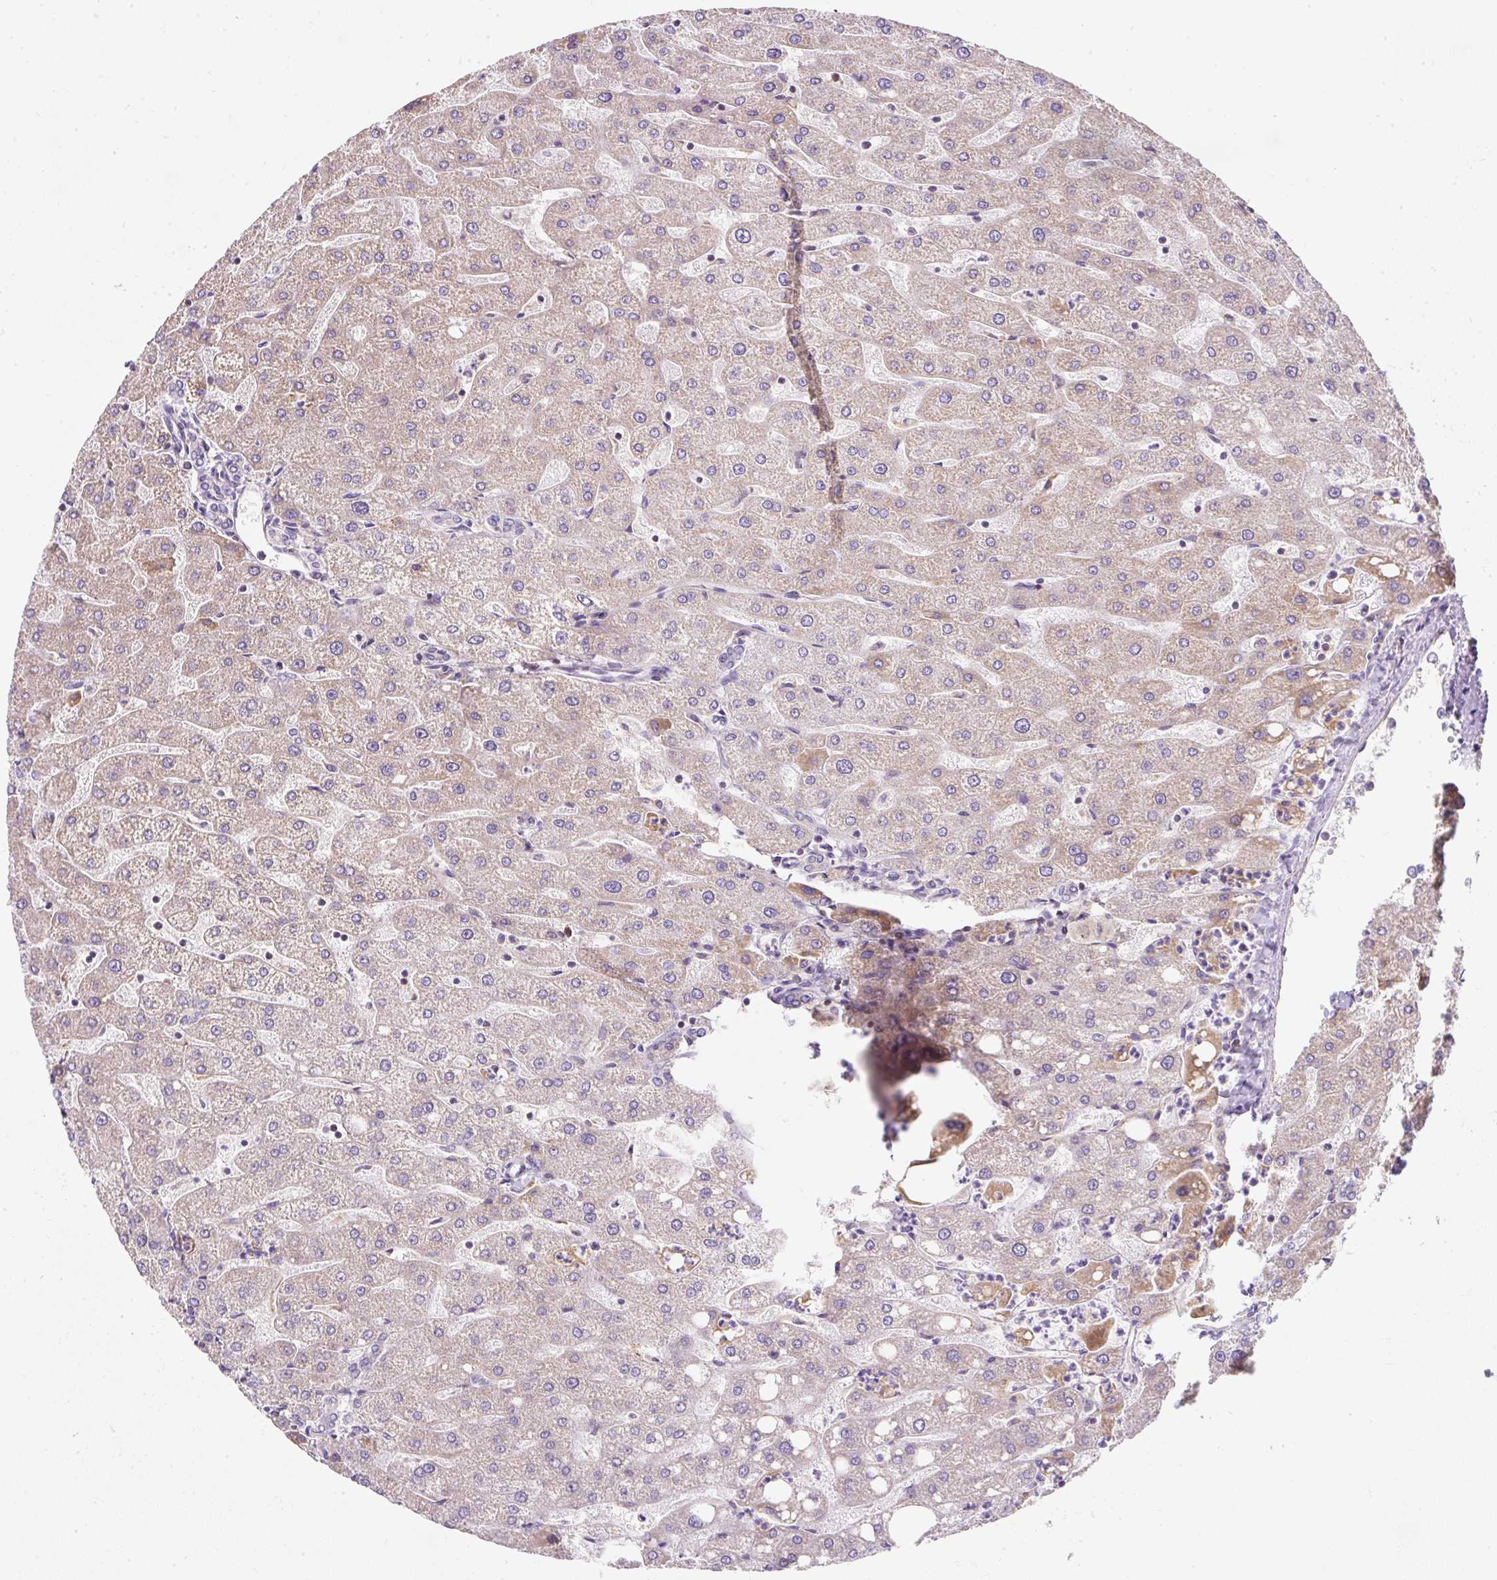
{"staining": {"intensity": "negative", "quantity": "none", "location": "none"}, "tissue": "liver", "cell_type": "Cholangiocytes", "image_type": "normal", "snomed": [{"axis": "morphology", "description": "Normal tissue, NOS"}, {"axis": "topography", "description": "Liver"}], "caption": "This is an immunohistochemistry micrograph of benign liver. There is no staining in cholangiocytes.", "gene": "ERAP2", "patient": {"sex": "male", "age": 67}}